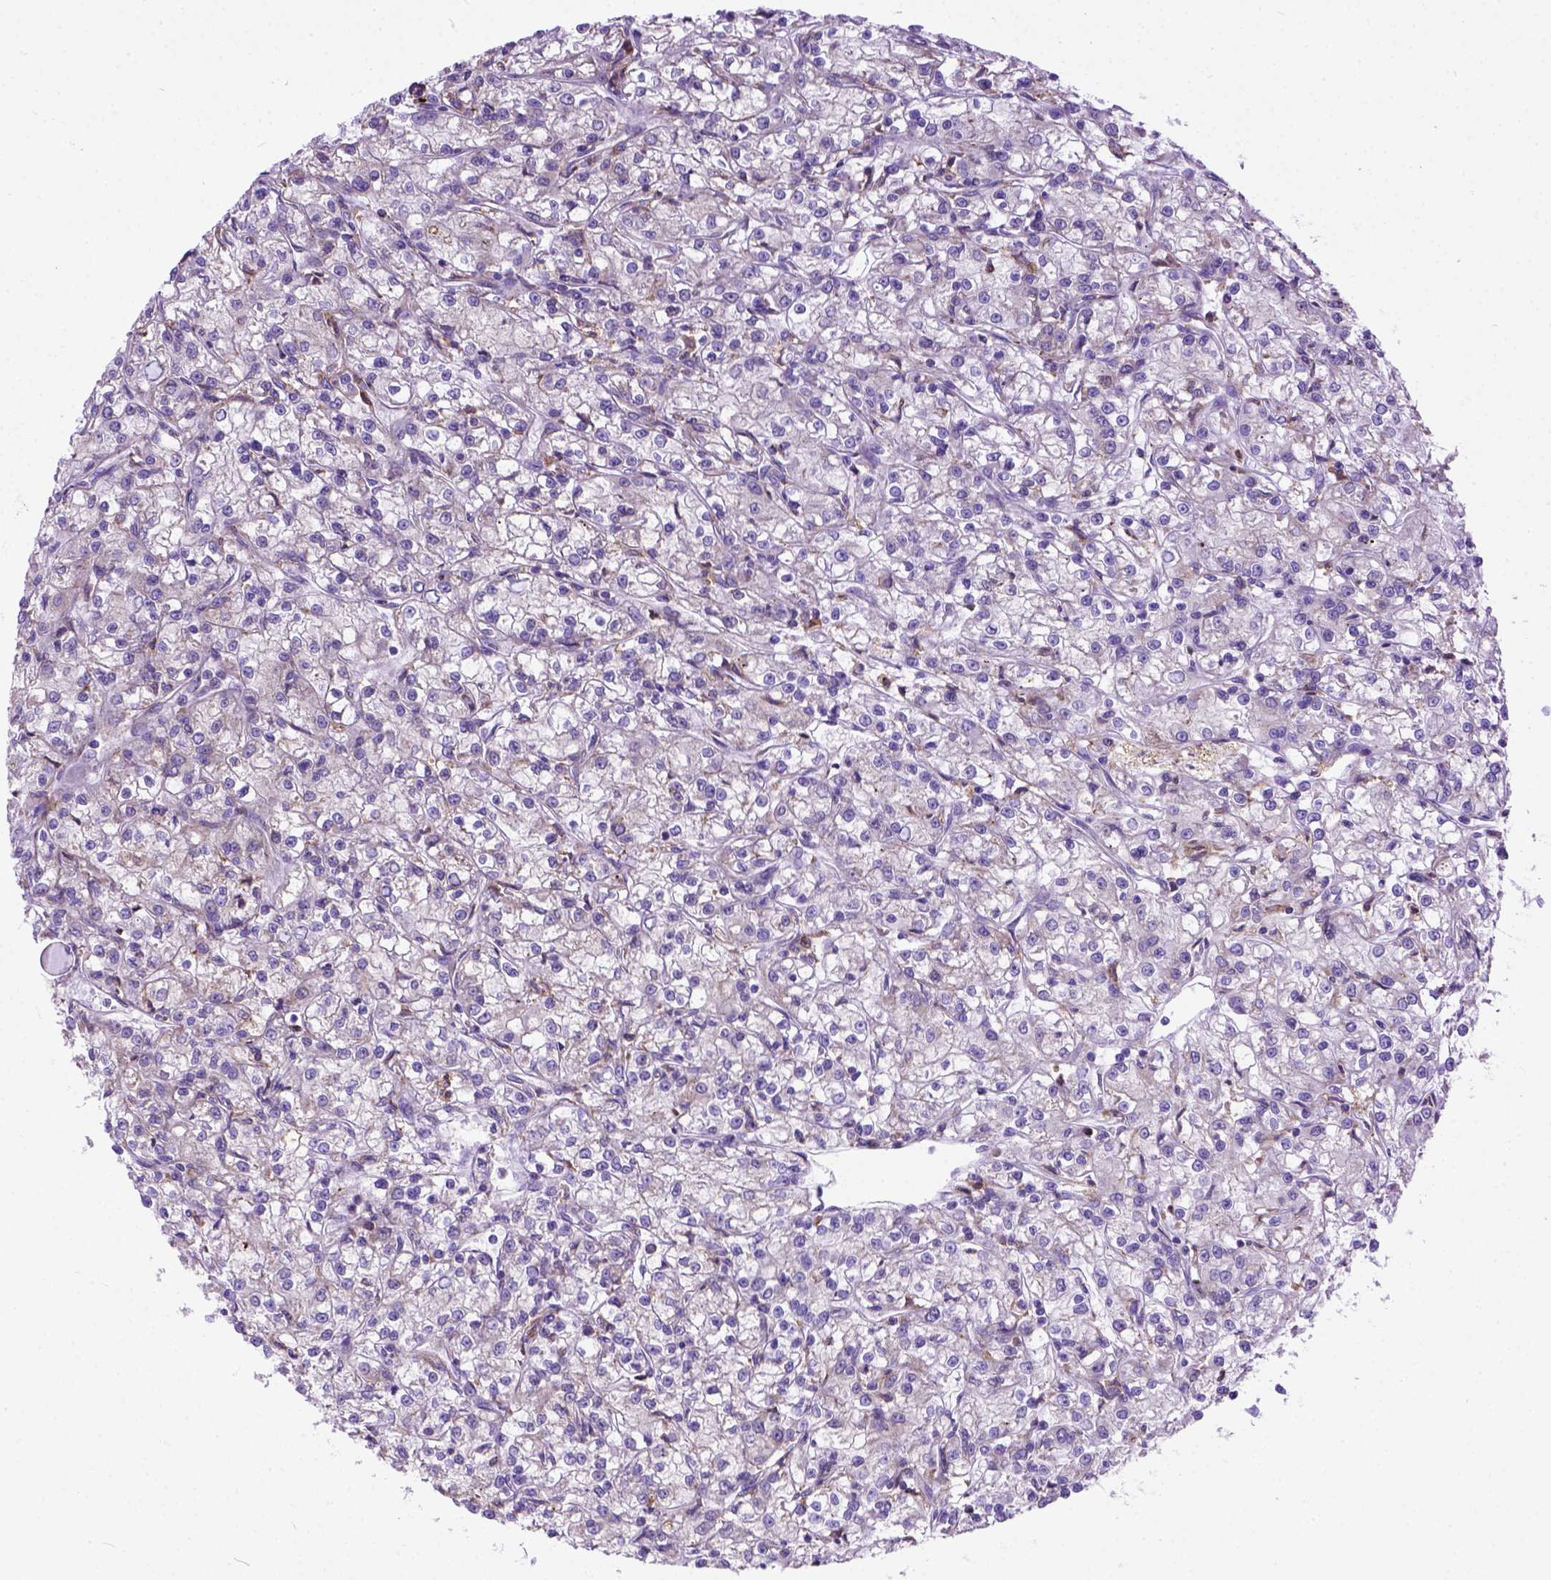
{"staining": {"intensity": "negative", "quantity": "none", "location": "none"}, "tissue": "renal cancer", "cell_type": "Tumor cells", "image_type": "cancer", "snomed": [{"axis": "morphology", "description": "Adenocarcinoma, NOS"}, {"axis": "topography", "description": "Kidney"}], "caption": "An immunohistochemistry micrograph of renal adenocarcinoma is shown. There is no staining in tumor cells of renal adenocarcinoma. The staining was performed using DAB to visualize the protein expression in brown, while the nuclei were stained in blue with hematoxylin (Magnification: 20x).", "gene": "PLK4", "patient": {"sex": "female", "age": 59}}